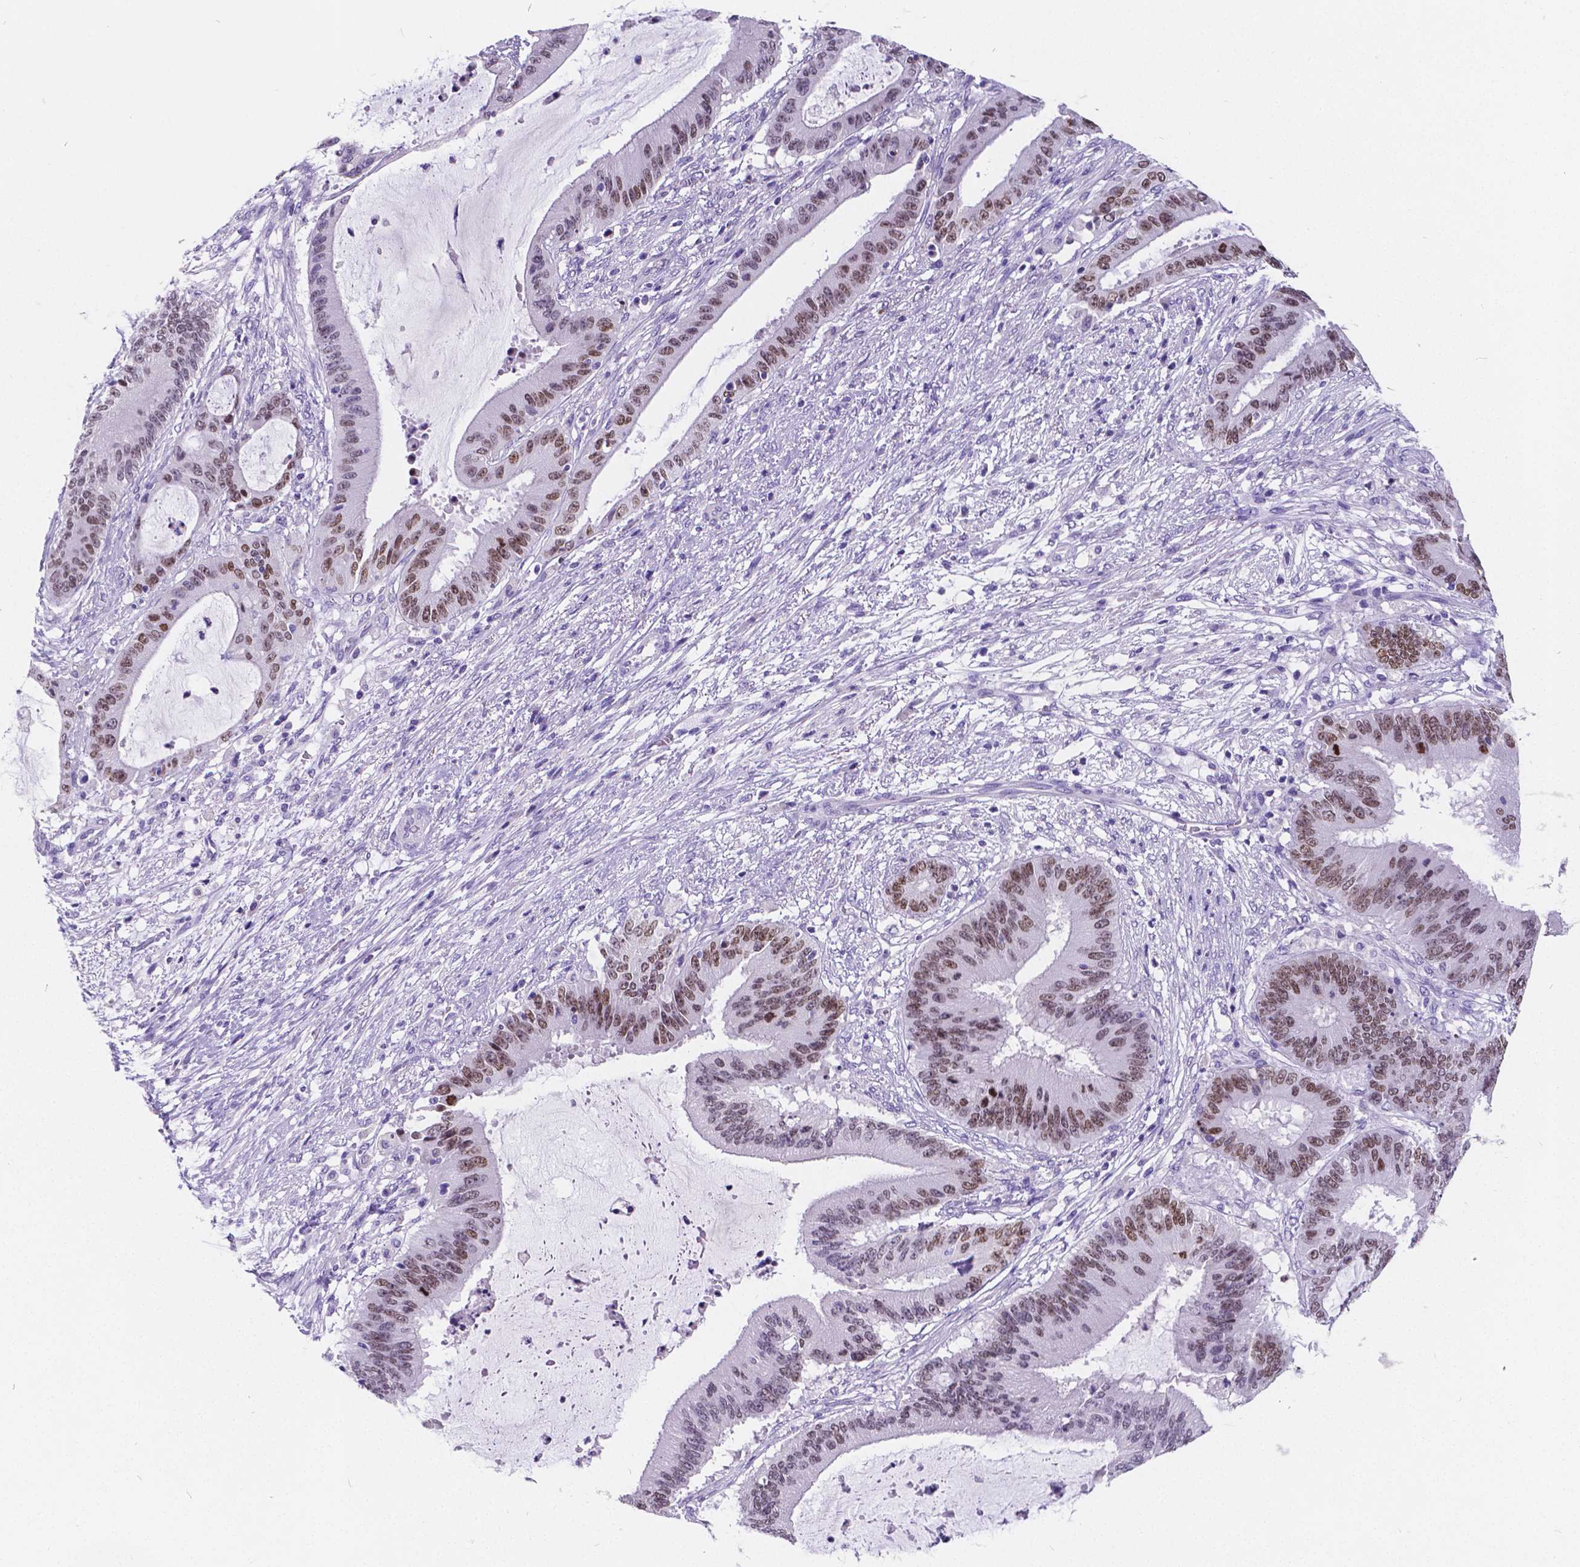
{"staining": {"intensity": "moderate", "quantity": "25%-75%", "location": "nuclear"}, "tissue": "liver cancer", "cell_type": "Tumor cells", "image_type": "cancer", "snomed": [{"axis": "morphology", "description": "Normal tissue, NOS"}, {"axis": "morphology", "description": "Cholangiocarcinoma"}, {"axis": "topography", "description": "Liver"}, {"axis": "topography", "description": "Peripheral nerve tissue"}], "caption": "Liver cancer was stained to show a protein in brown. There is medium levels of moderate nuclear staining in about 25%-75% of tumor cells. (Stains: DAB (3,3'-diaminobenzidine) in brown, nuclei in blue, Microscopy: brightfield microscopy at high magnification).", "gene": "SATB2", "patient": {"sex": "female", "age": 73}}